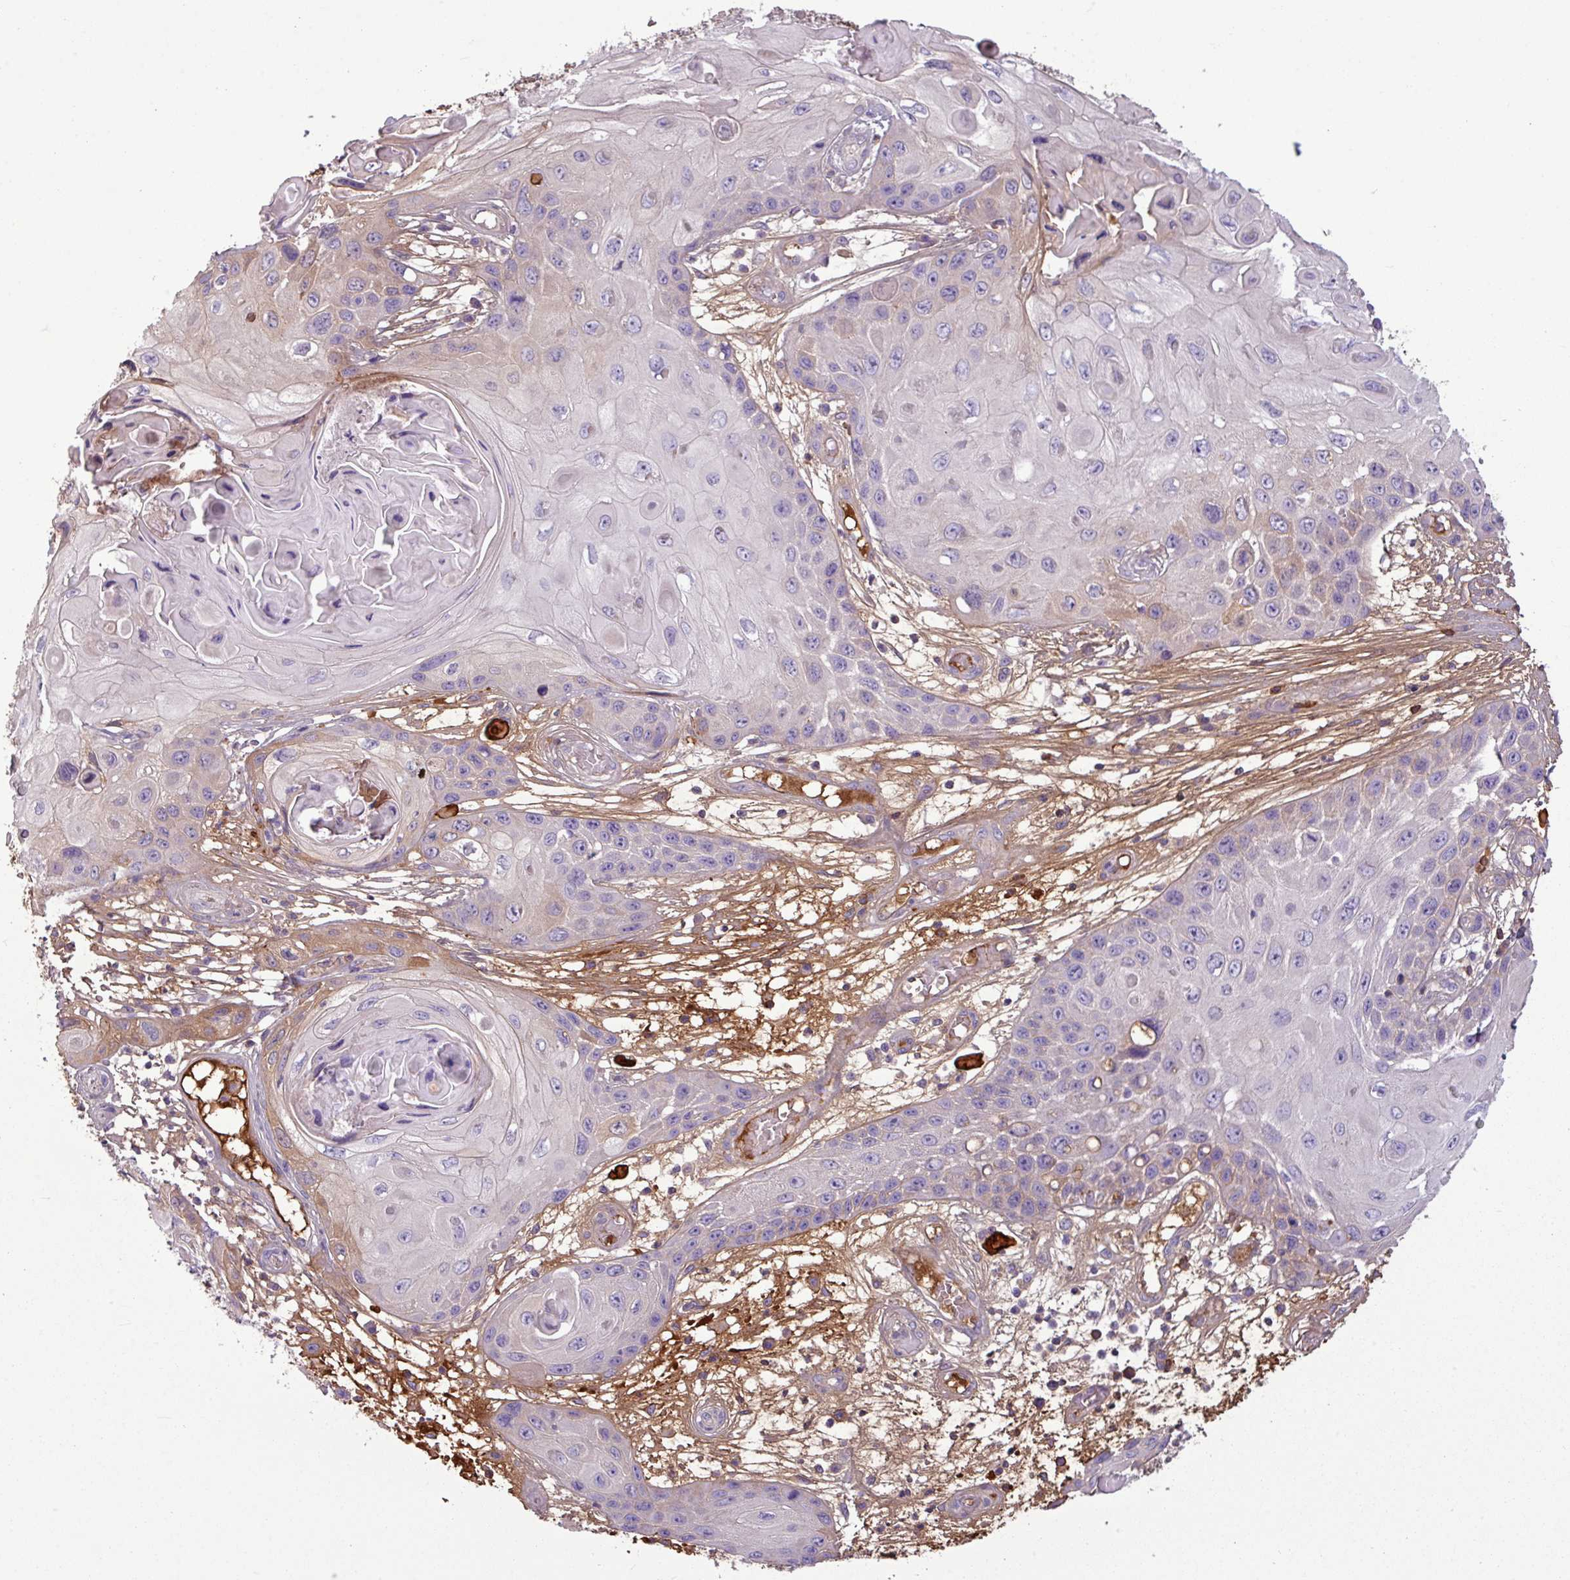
{"staining": {"intensity": "negative", "quantity": "none", "location": "none"}, "tissue": "skin cancer", "cell_type": "Tumor cells", "image_type": "cancer", "snomed": [{"axis": "morphology", "description": "Squamous cell carcinoma, NOS"}, {"axis": "topography", "description": "Skin"}, {"axis": "topography", "description": "Vulva"}], "caption": "Protein analysis of skin cancer demonstrates no significant positivity in tumor cells.", "gene": "C4B", "patient": {"sex": "female", "age": 44}}